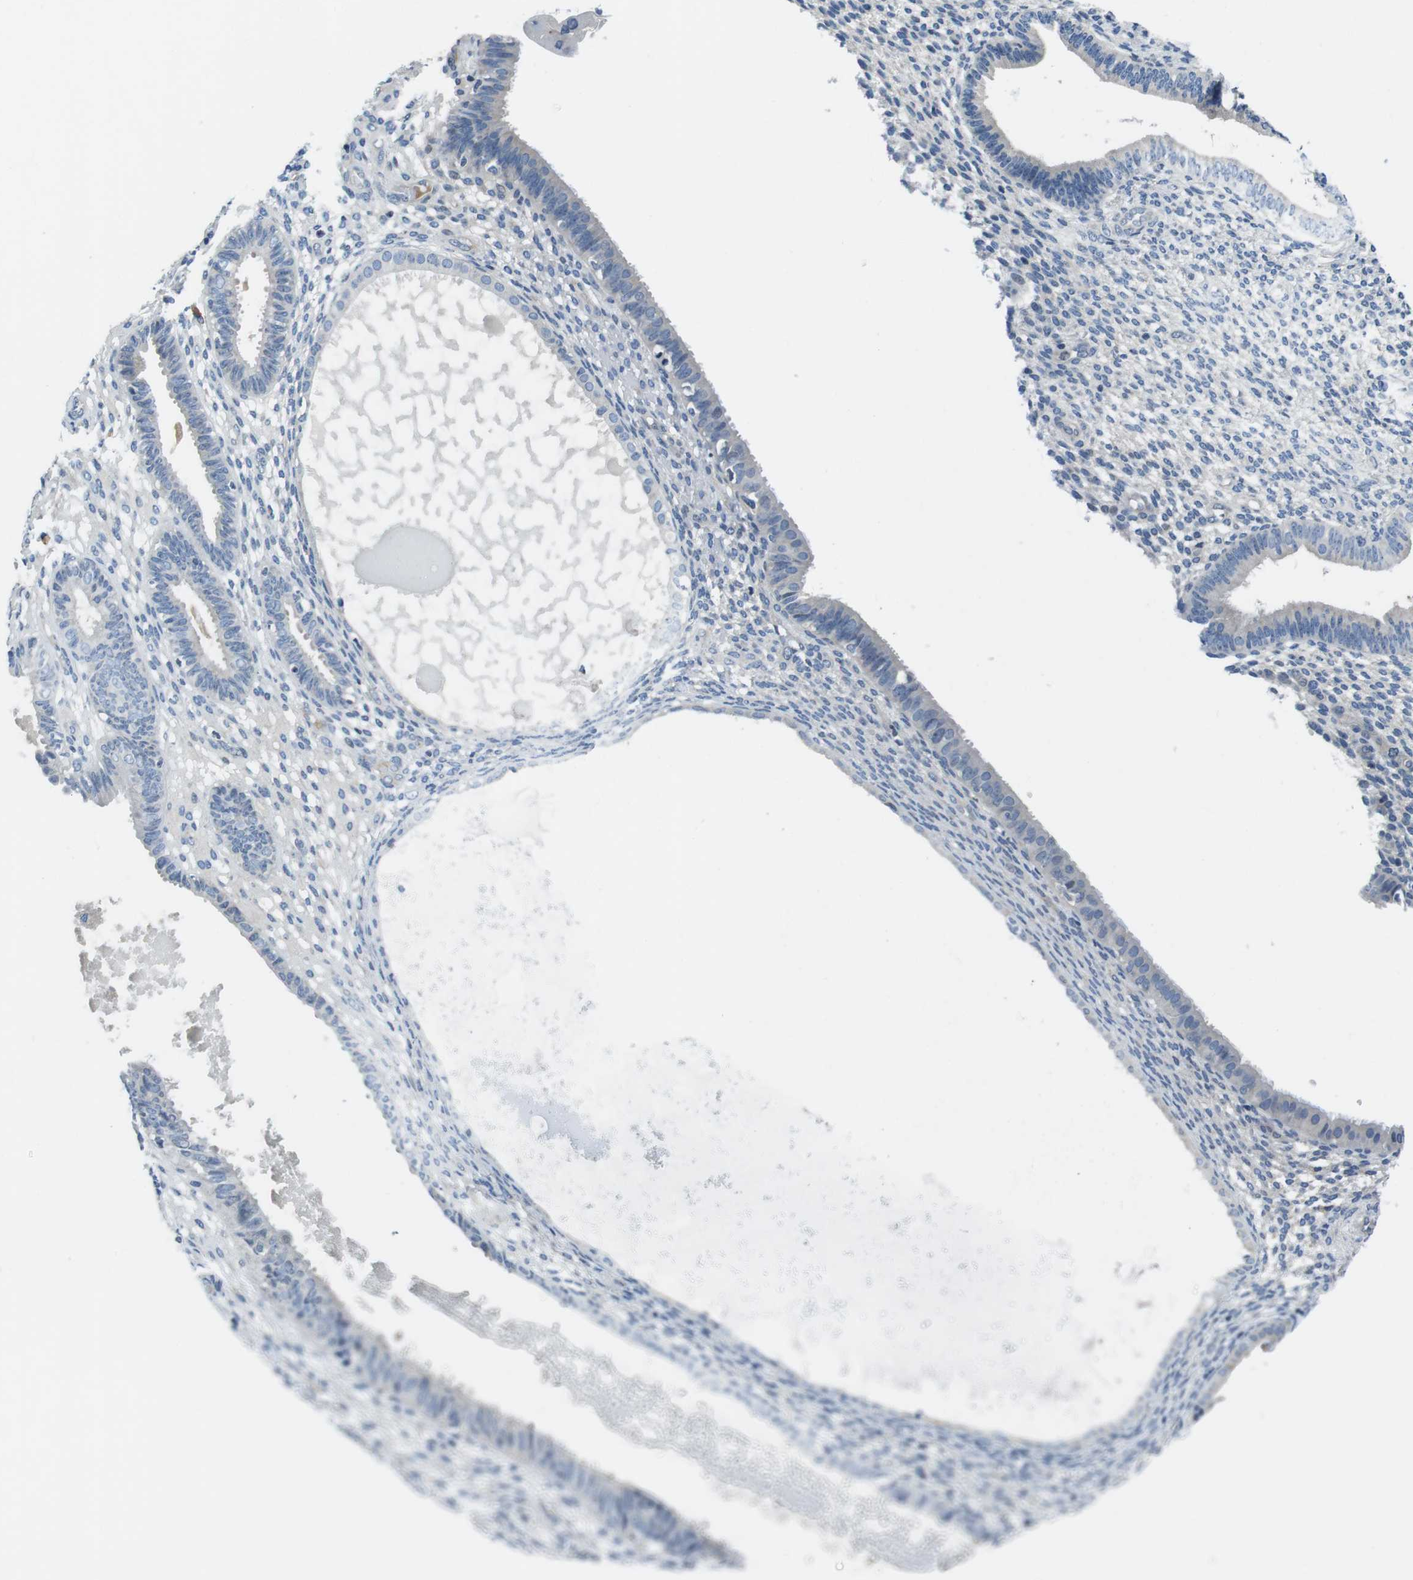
{"staining": {"intensity": "negative", "quantity": "none", "location": "none"}, "tissue": "endometrium", "cell_type": "Cells in endometrial stroma", "image_type": "normal", "snomed": [{"axis": "morphology", "description": "Normal tissue, NOS"}, {"axis": "topography", "description": "Endometrium"}], "caption": "Immunohistochemistry of unremarkable human endometrium exhibits no expression in cells in endometrial stroma.", "gene": "KCNJ5", "patient": {"sex": "female", "age": 61}}